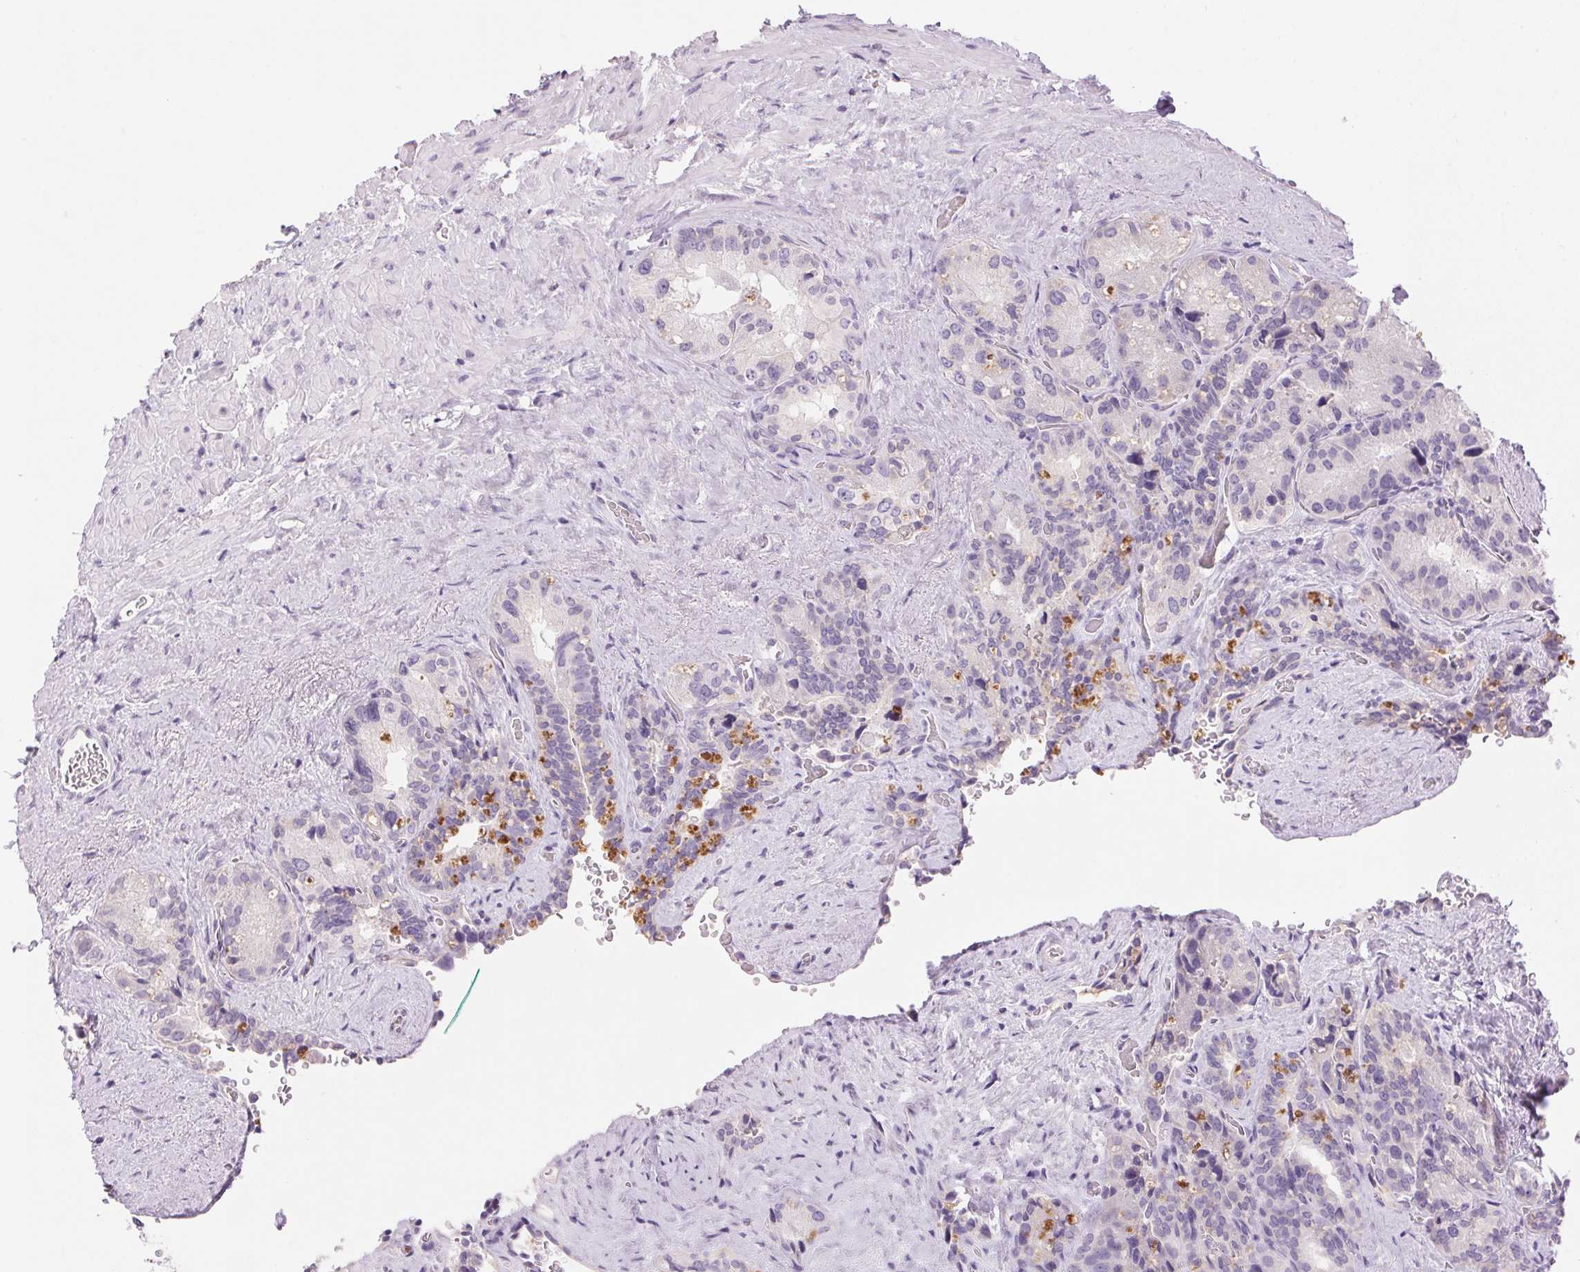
{"staining": {"intensity": "negative", "quantity": "none", "location": "none"}, "tissue": "seminal vesicle", "cell_type": "Glandular cells", "image_type": "normal", "snomed": [{"axis": "morphology", "description": "Normal tissue, NOS"}, {"axis": "topography", "description": "Seminal veicle"}], "caption": "An immunohistochemistry photomicrograph of unremarkable seminal vesicle is shown. There is no staining in glandular cells of seminal vesicle.", "gene": "HSD17B2", "patient": {"sex": "male", "age": 69}}